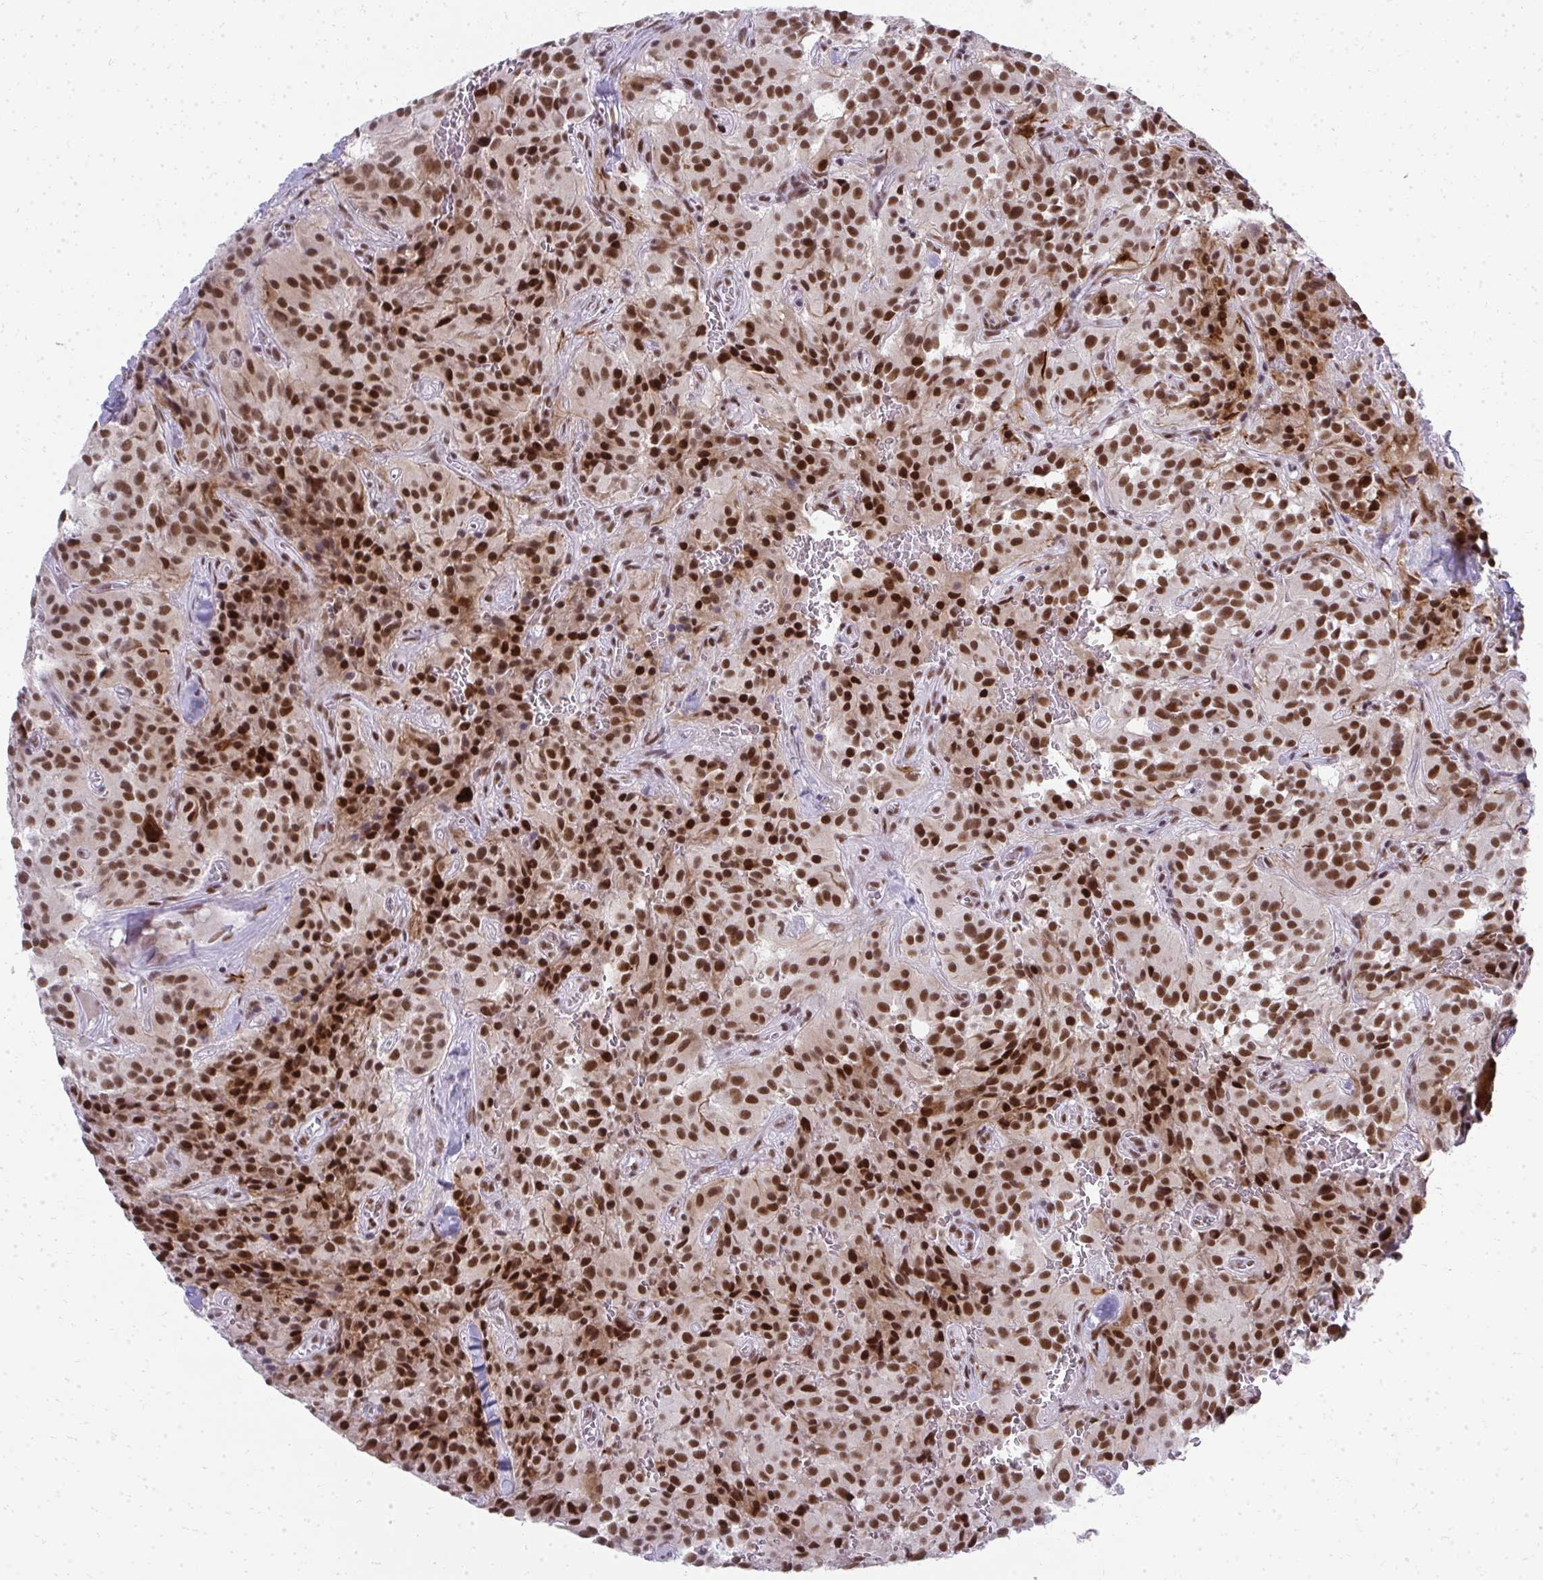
{"staining": {"intensity": "strong", "quantity": ">75%", "location": "nuclear"}, "tissue": "glioma", "cell_type": "Tumor cells", "image_type": "cancer", "snomed": [{"axis": "morphology", "description": "Glioma, malignant, Low grade"}, {"axis": "topography", "description": "Brain"}], "caption": "The photomicrograph exhibits staining of glioma, revealing strong nuclear protein expression (brown color) within tumor cells.", "gene": "CREBBP", "patient": {"sex": "male", "age": 42}}